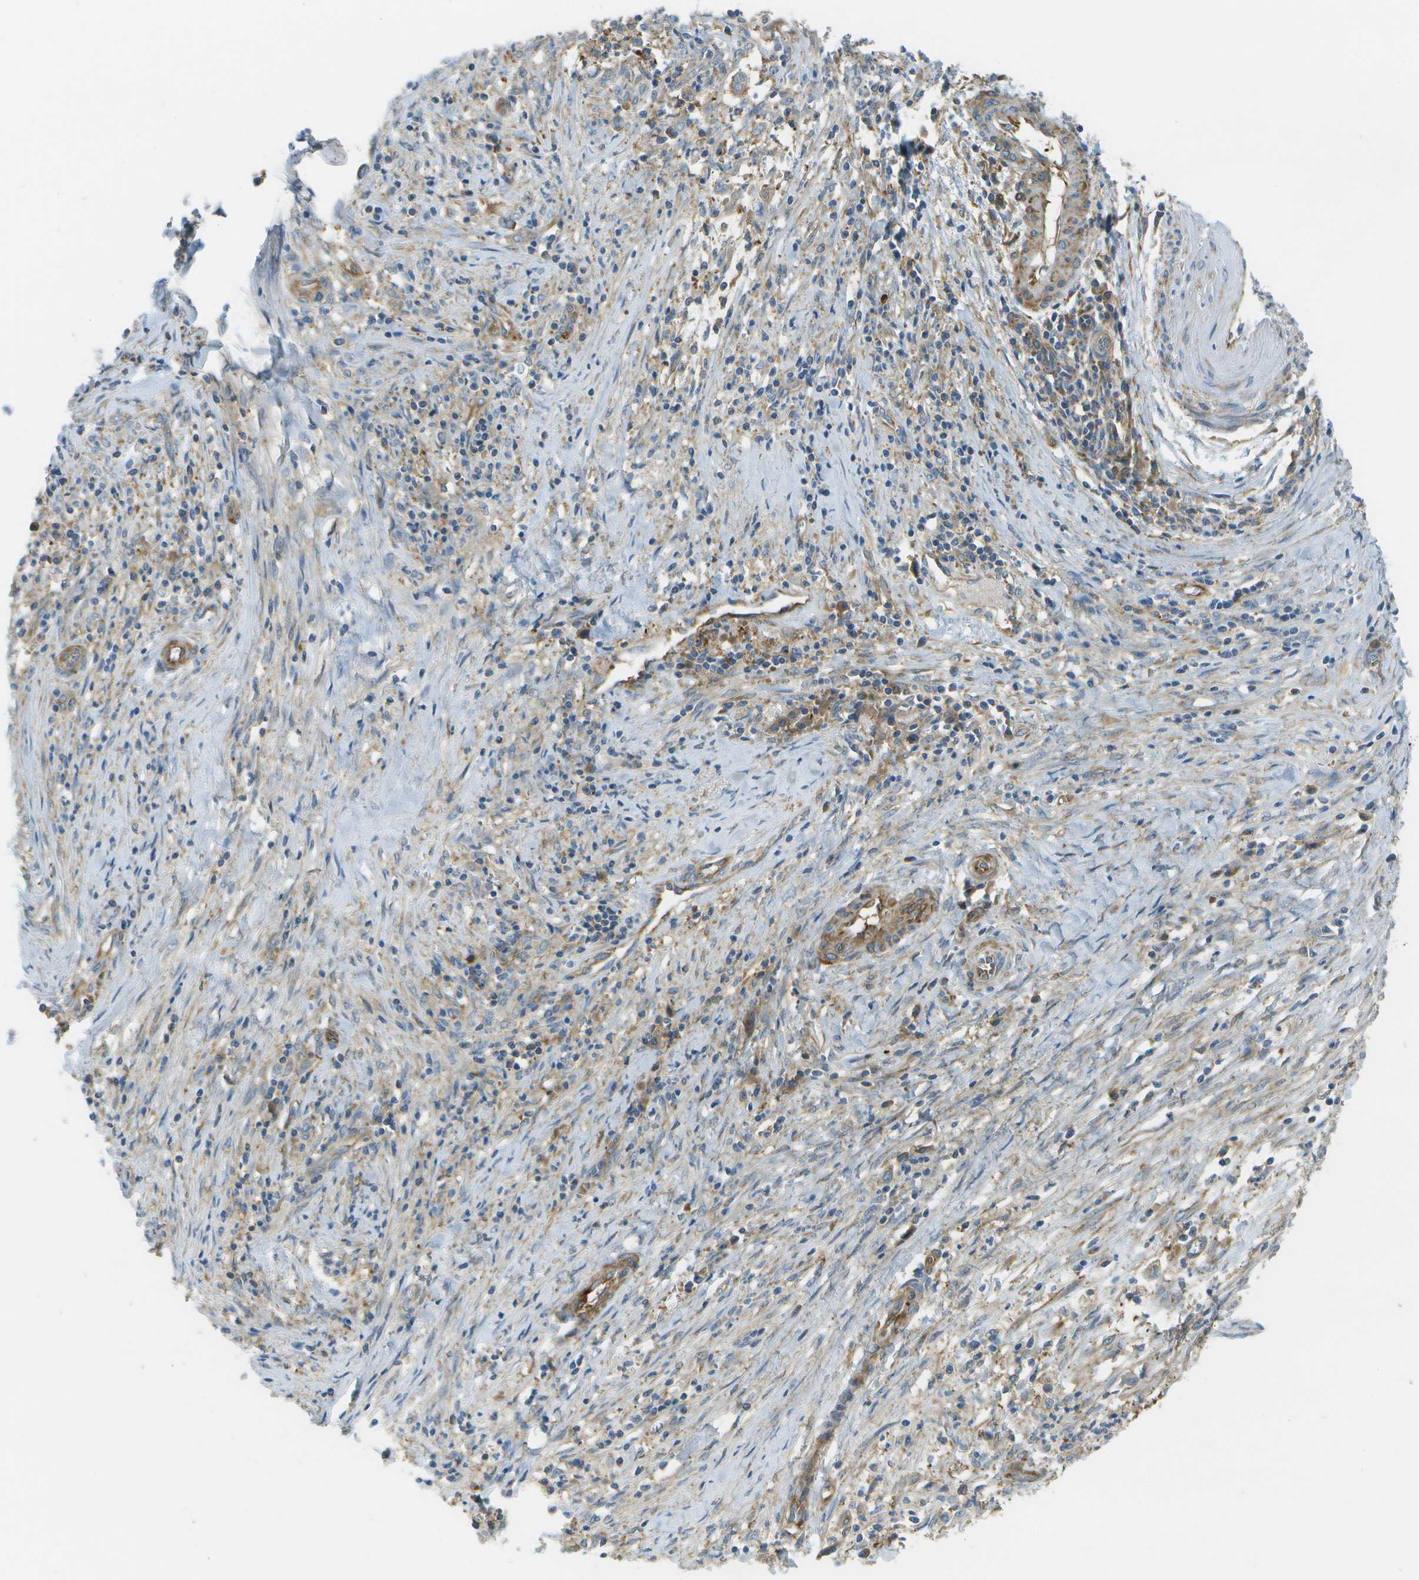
{"staining": {"intensity": "moderate", "quantity": ">75%", "location": "cytoplasmic/membranous"}, "tissue": "cervical cancer", "cell_type": "Tumor cells", "image_type": "cancer", "snomed": [{"axis": "morphology", "description": "Adenocarcinoma, NOS"}, {"axis": "topography", "description": "Cervix"}], "caption": "Human adenocarcinoma (cervical) stained with a brown dye shows moderate cytoplasmic/membranous positive expression in approximately >75% of tumor cells.", "gene": "WNK2", "patient": {"sex": "female", "age": 44}}